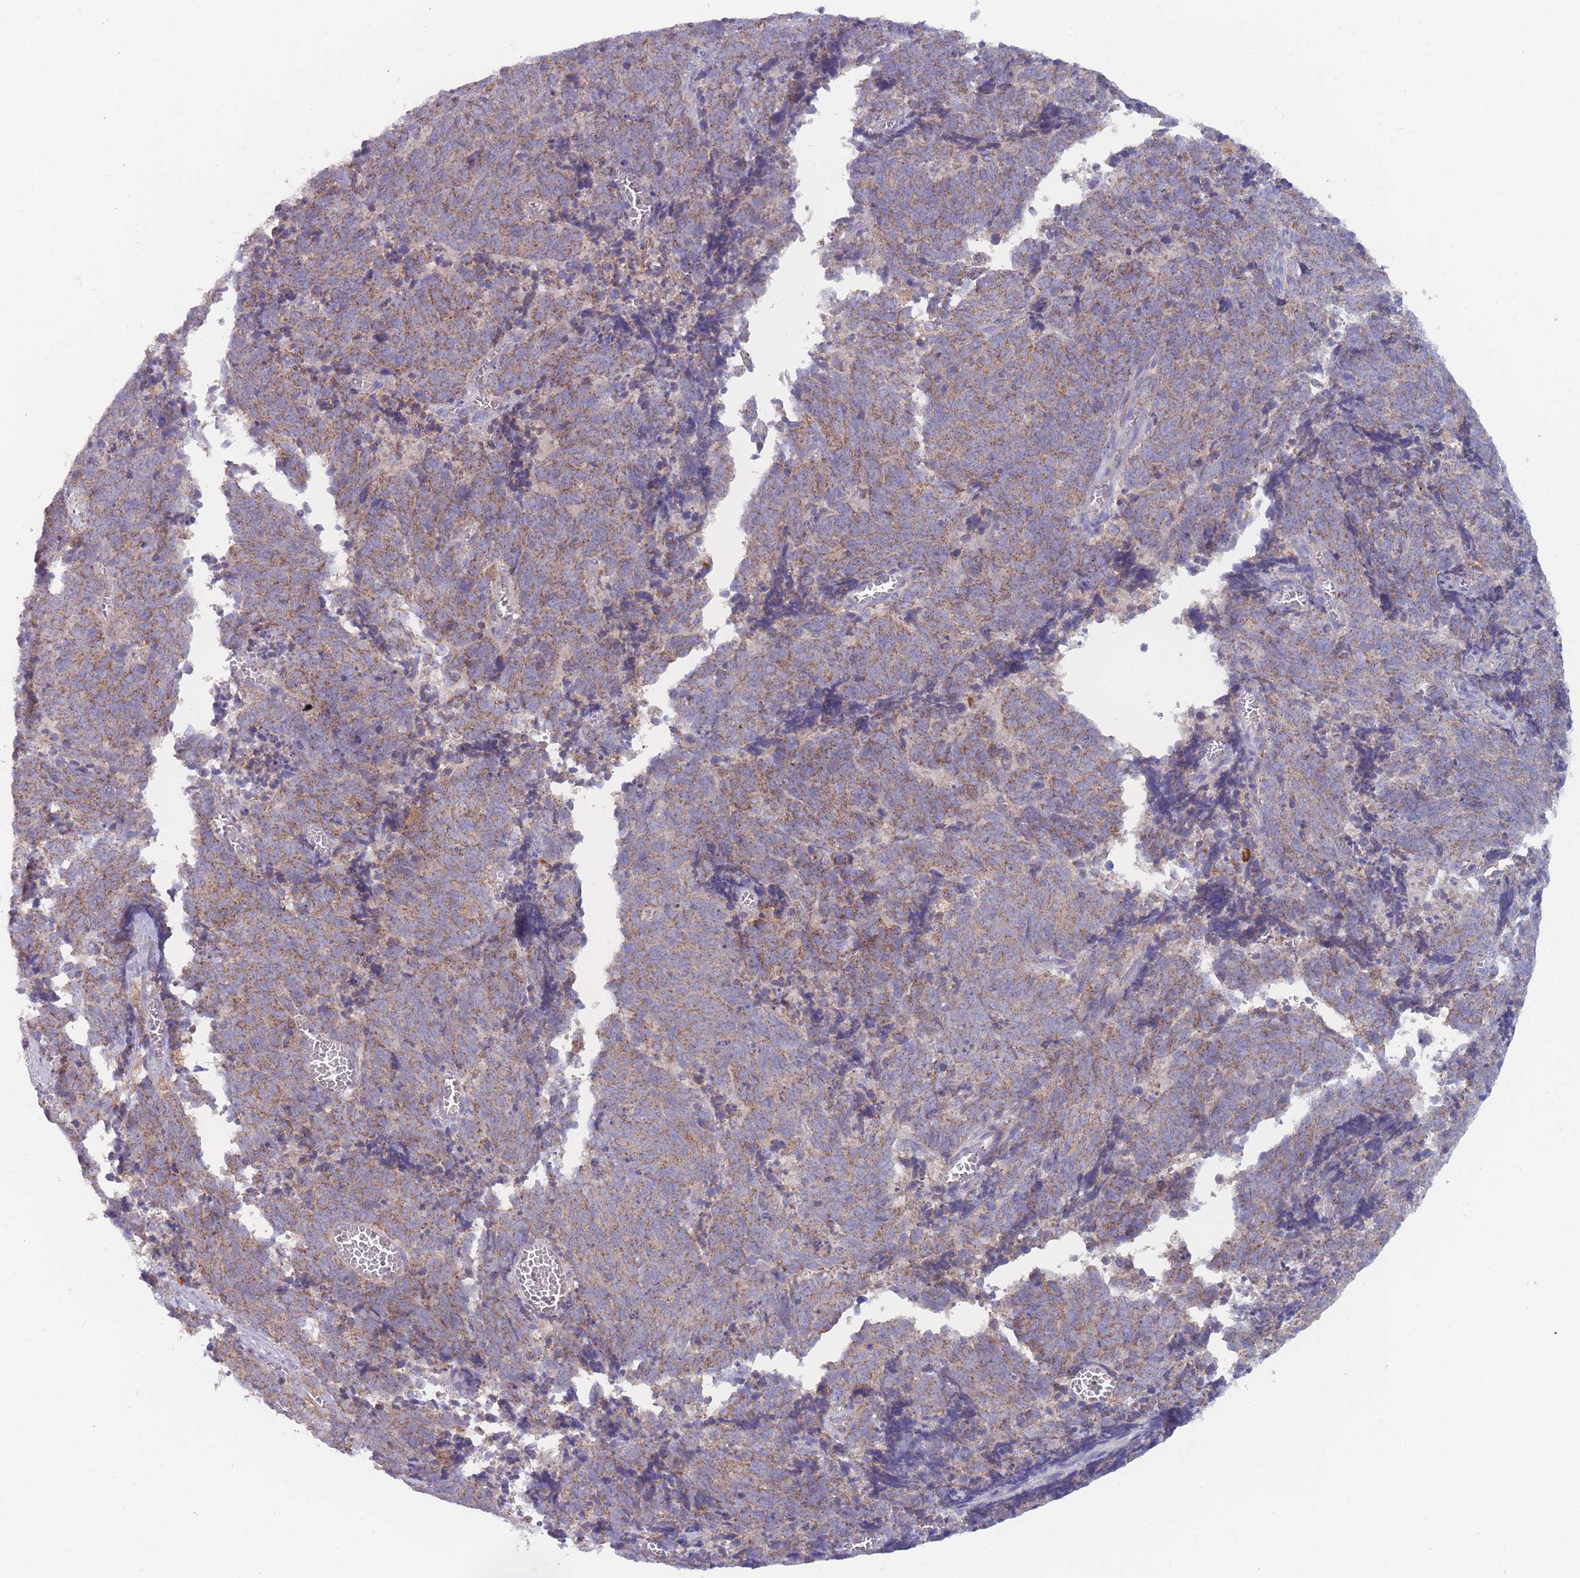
{"staining": {"intensity": "weak", "quantity": "25%-75%", "location": "cytoplasmic/membranous"}, "tissue": "cervical cancer", "cell_type": "Tumor cells", "image_type": "cancer", "snomed": [{"axis": "morphology", "description": "Squamous cell carcinoma, NOS"}, {"axis": "topography", "description": "Cervix"}], "caption": "Cervical squamous cell carcinoma was stained to show a protein in brown. There is low levels of weak cytoplasmic/membranous staining in approximately 25%-75% of tumor cells.", "gene": "CD33", "patient": {"sex": "female", "age": 29}}